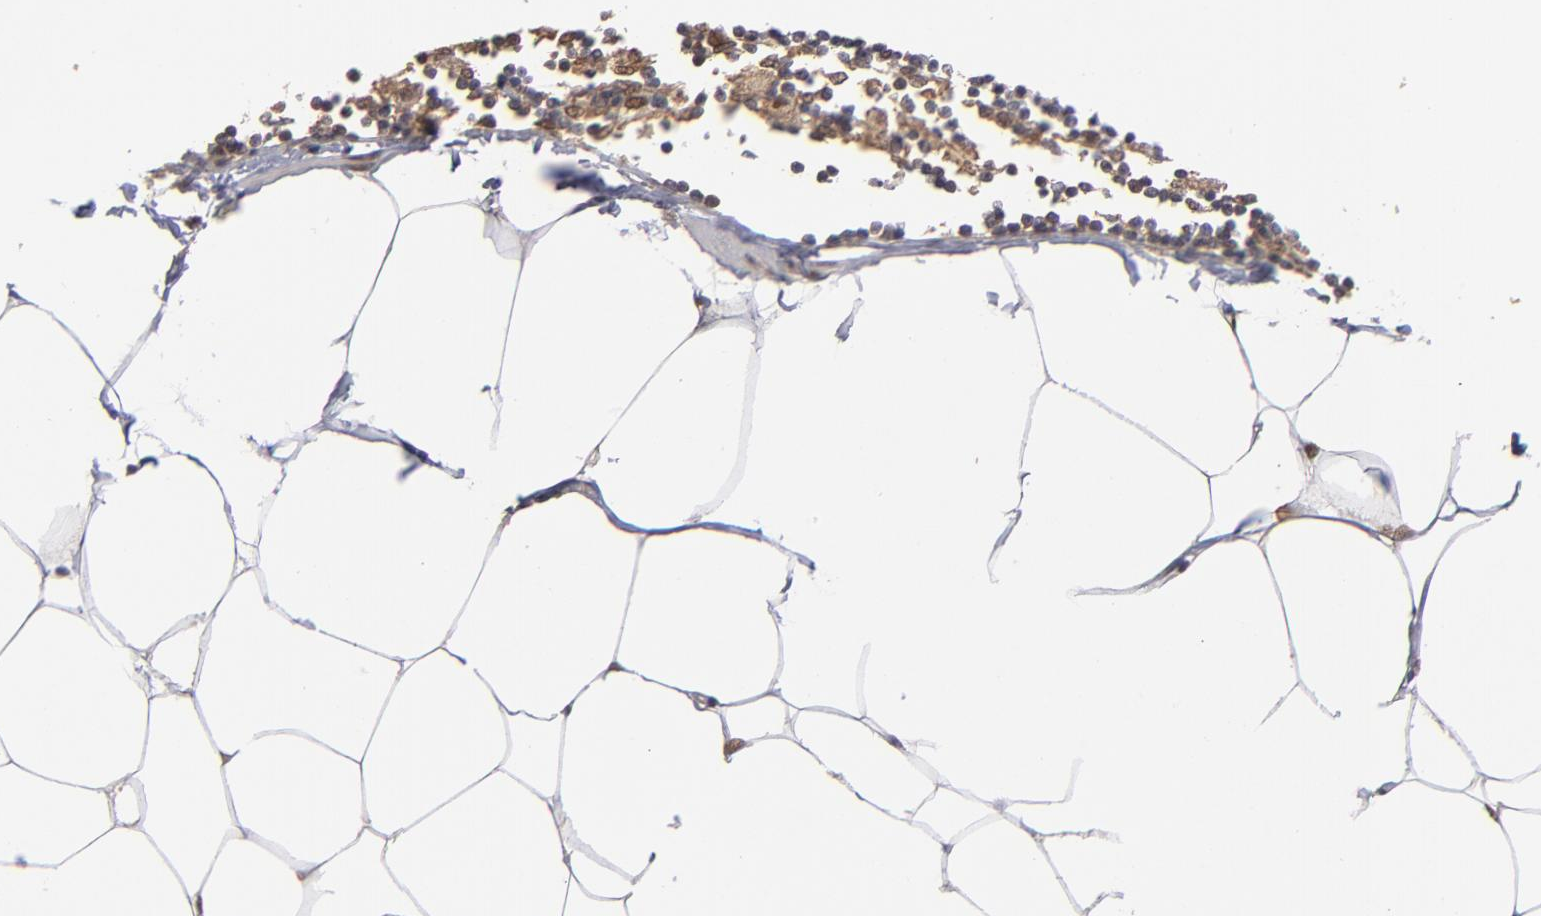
{"staining": {"intensity": "negative", "quantity": "none", "location": "none"}, "tissue": "adipose tissue", "cell_type": "Adipocytes", "image_type": "normal", "snomed": [{"axis": "morphology", "description": "Normal tissue, NOS"}, {"axis": "morphology", "description": "Adenocarcinoma, NOS"}, {"axis": "topography", "description": "Colon"}, {"axis": "topography", "description": "Peripheral nerve tissue"}], "caption": "Immunohistochemistry (IHC) of unremarkable adipose tissue demonstrates no positivity in adipocytes. (Stains: DAB immunohistochemistry (IHC) with hematoxylin counter stain, Microscopy: brightfield microscopy at high magnification).", "gene": "HUWE1", "patient": {"sex": "male", "age": 14}}